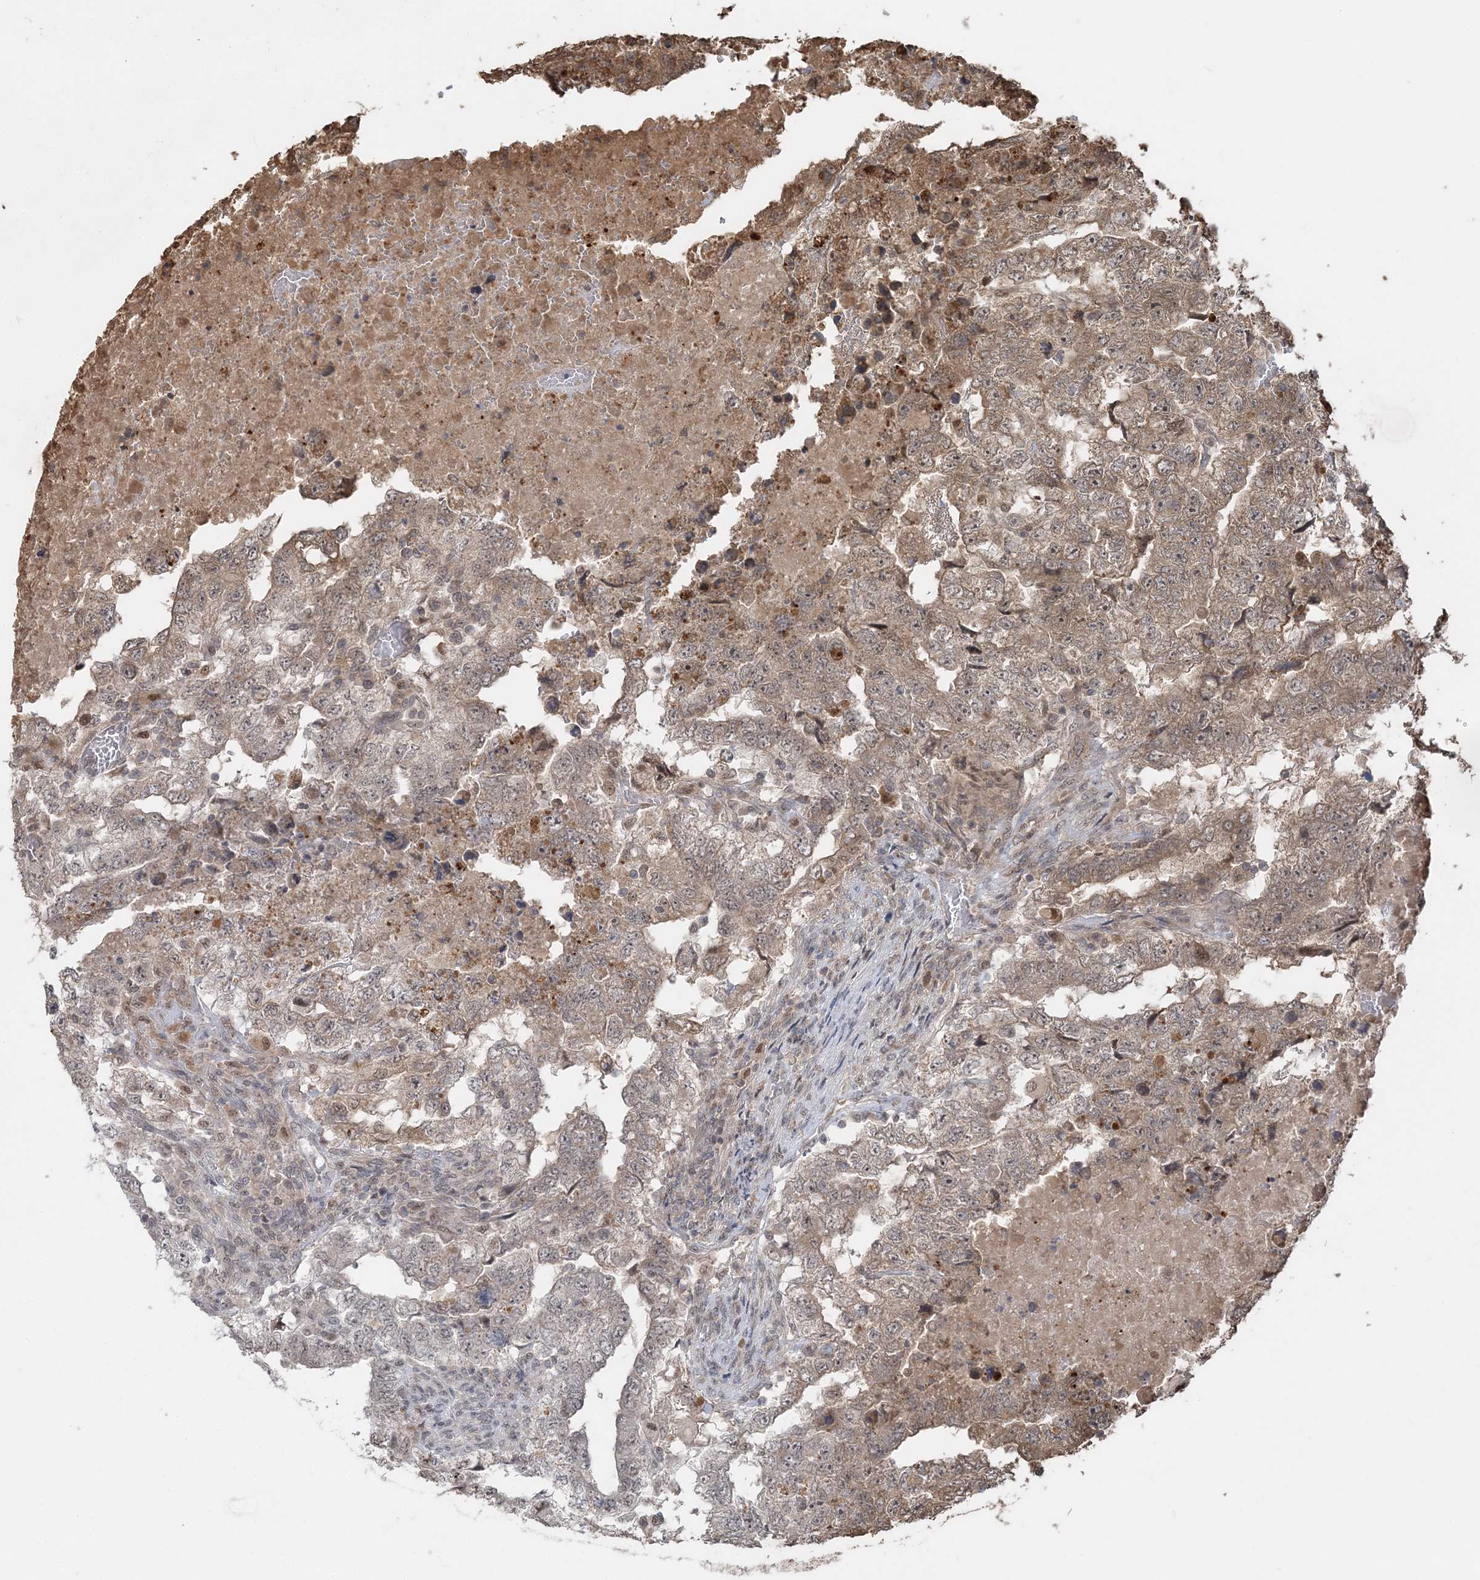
{"staining": {"intensity": "moderate", "quantity": "25%-75%", "location": "cytoplasmic/membranous"}, "tissue": "testis cancer", "cell_type": "Tumor cells", "image_type": "cancer", "snomed": [{"axis": "morphology", "description": "Carcinoma, Embryonal, NOS"}, {"axis": "topography", "description": "Testis"}], "caption": "Brown immunohistochemical staining in human testis embryonal carcinoma displays moderate cytoplasmic/membranous expression in approximately 25%-75% of tumor cells.", "gene": "SLU7", "patient": {"sex": "male", "age": 36}}